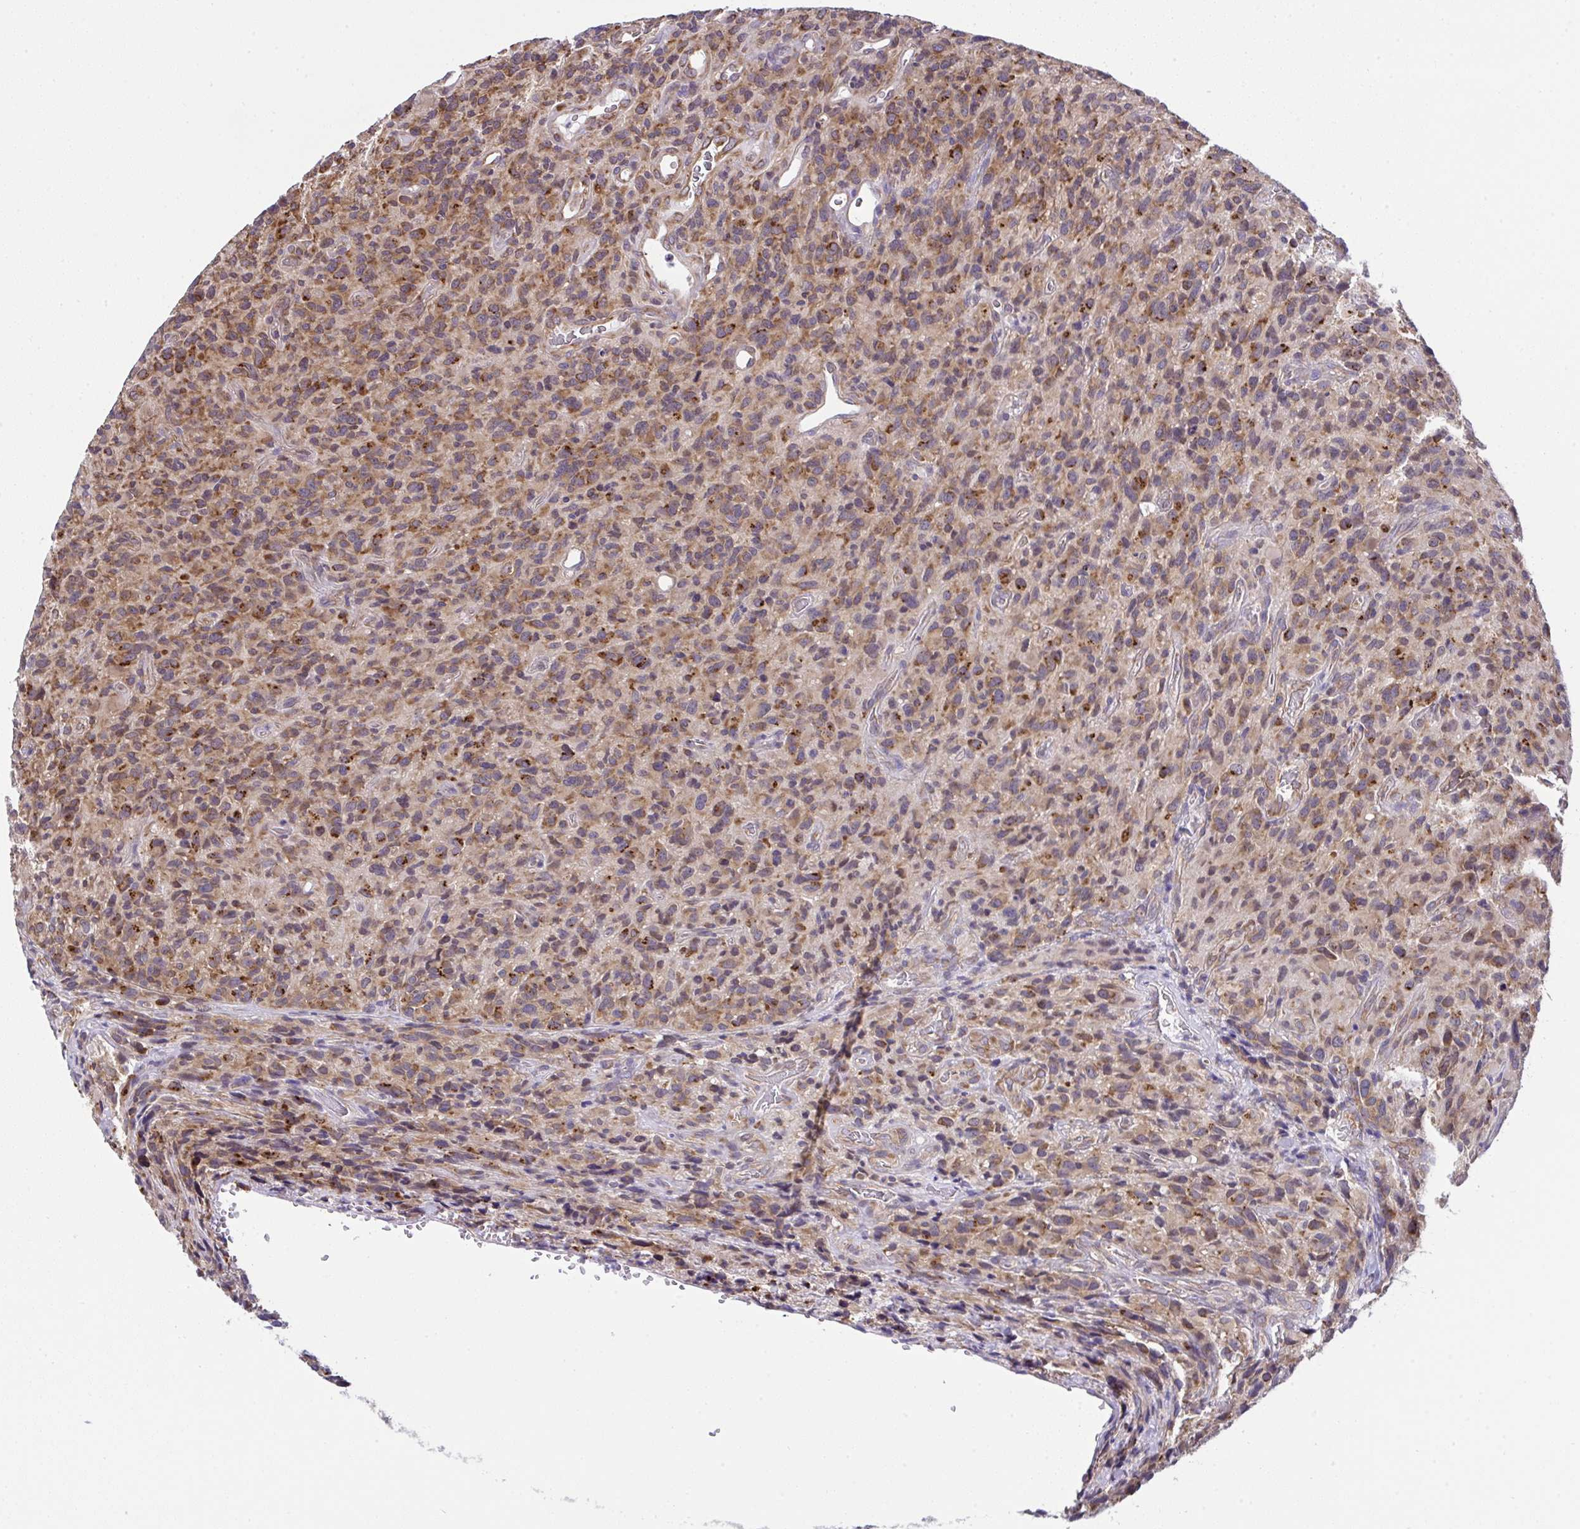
{"staining": {"intensity": "moderate", "quantity": ">75%", "location": "cytoplasmic/membranous"}, "tissue": "glioma", "cell_type": "Tumor cells", "image_type": "cancer", "snomed": [{"axis": "morphology", "description": "Glioma, malignant, High grade"}, {"axis": "topography", "description": "Brain"}], "caption": "IHC photomicrograph of human glioma stained for a protein (brown), which demonstrates medium levels of moderate cytoplasmic/membranous positivity in approximately >75% of tumor cells.", "gene": "RPS7", "patient": {"sex": "male", "age": 76}}